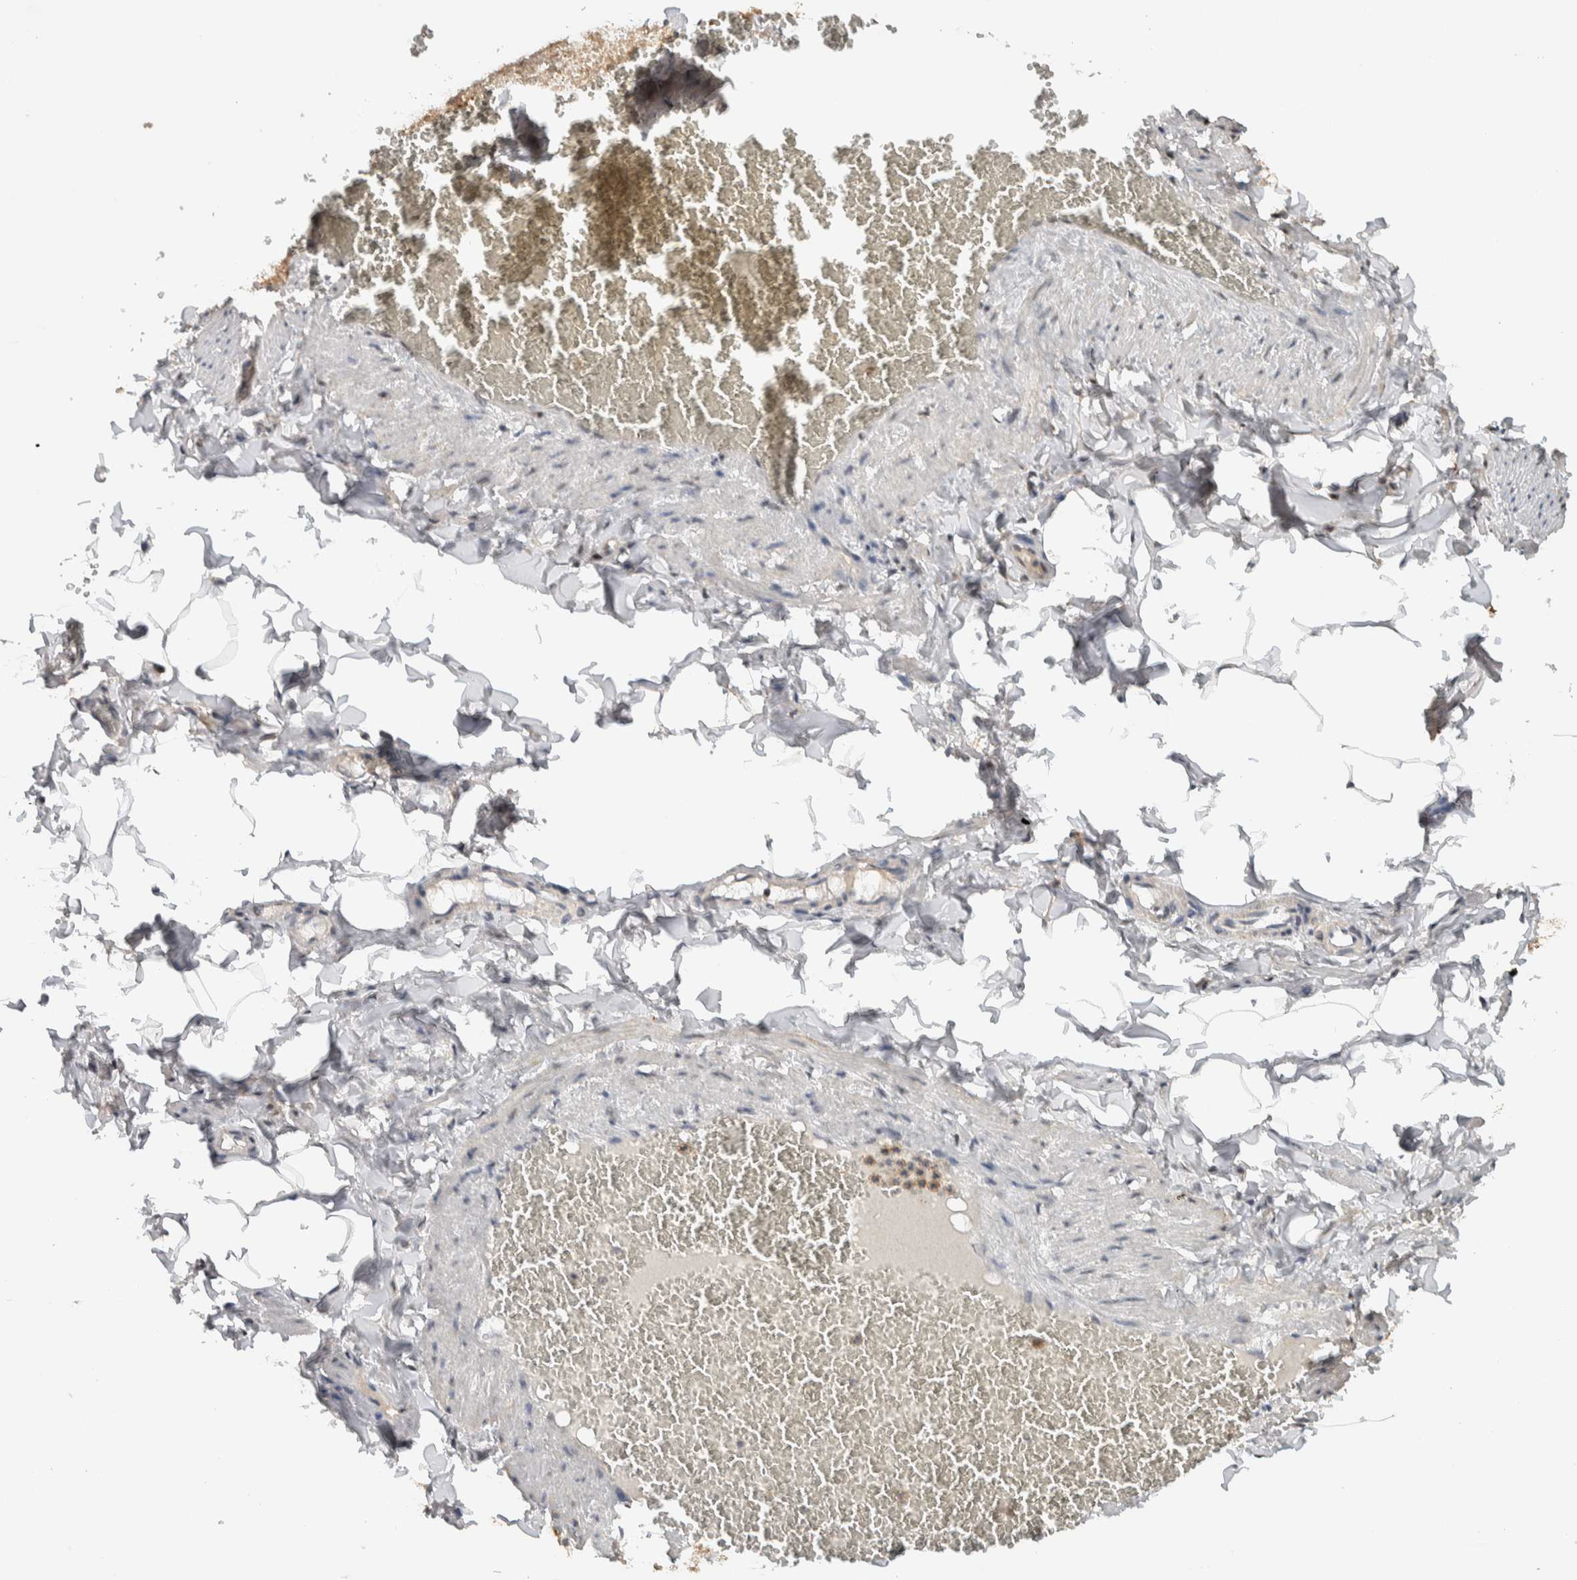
{"staining": {"intensity": "moderate", "quantity": ">75%", "location": "cytoplasmic/membranous,nuclear"}, "tissue": "adipose tissue", "cell_type": "Adipocytes", "image_type": "normal", "snomed": [{"axis": "morphology", "description": "Normal tissue, NOS"}, {"axis": "topography", "description": "Vascular tissue"}], "caption": "Adipose tissue stained for a protein (brown) reveals moderate cytoplasmic/membranous,nuclear positive positivity in about >75% of adipocytes.", "gene": "ZNF521", "patient": {"sex": "male", "age": 41}}